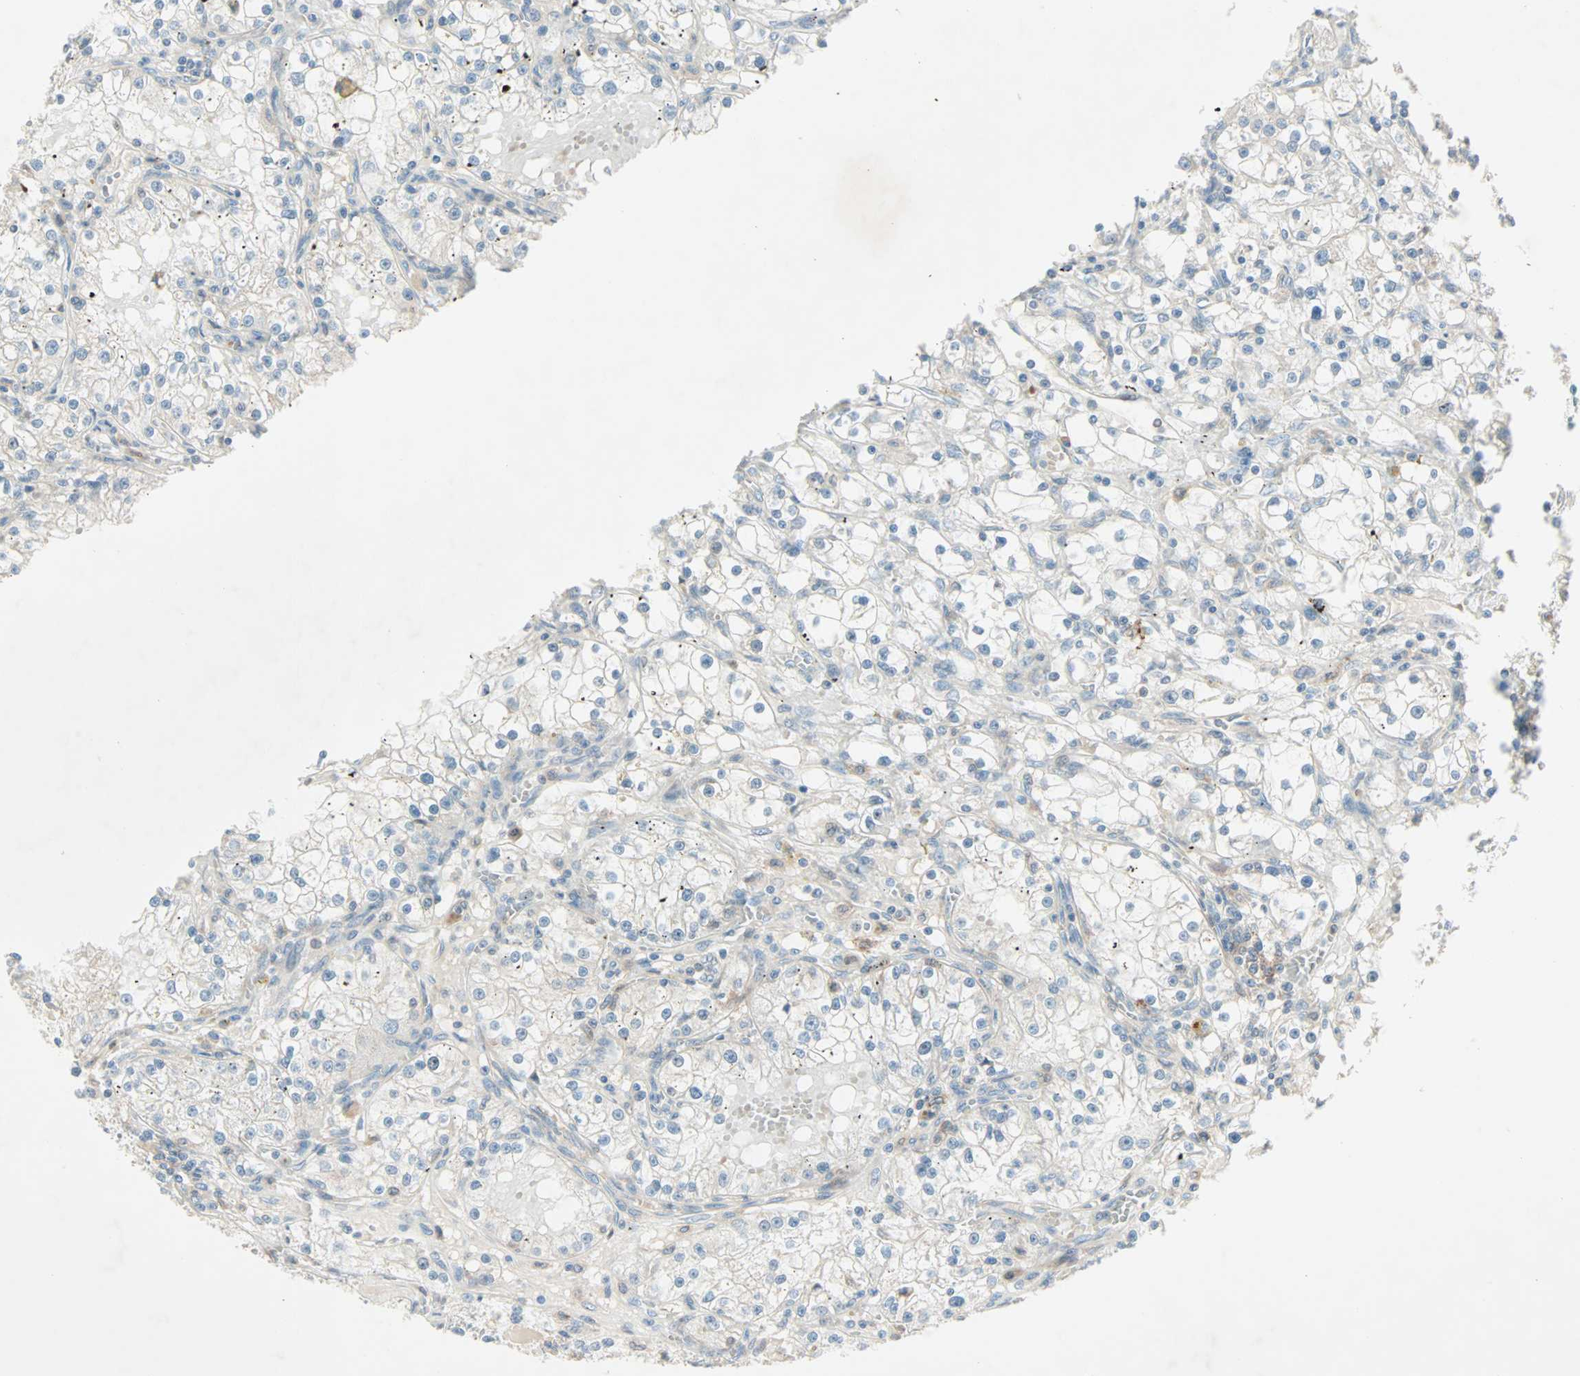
{"staining": {"intensity": "weak", "quantity": "<25%", "location": "cytoplasmic/membranous"}, "tissue": "renal cancer", "cell_type": "Tumor cells", "image_type": "cancer", "snomed": [{"axis": "morphology", "description": "Adenocarcinoma, NOS"}, {"axis": "topography", "description": "Kidney"}], "caption": "Tumor cells show no significant positivity in renal adenocarcinoma.", "gene": "SMIM8", "patient": {"sex": "male", "age": 56}}